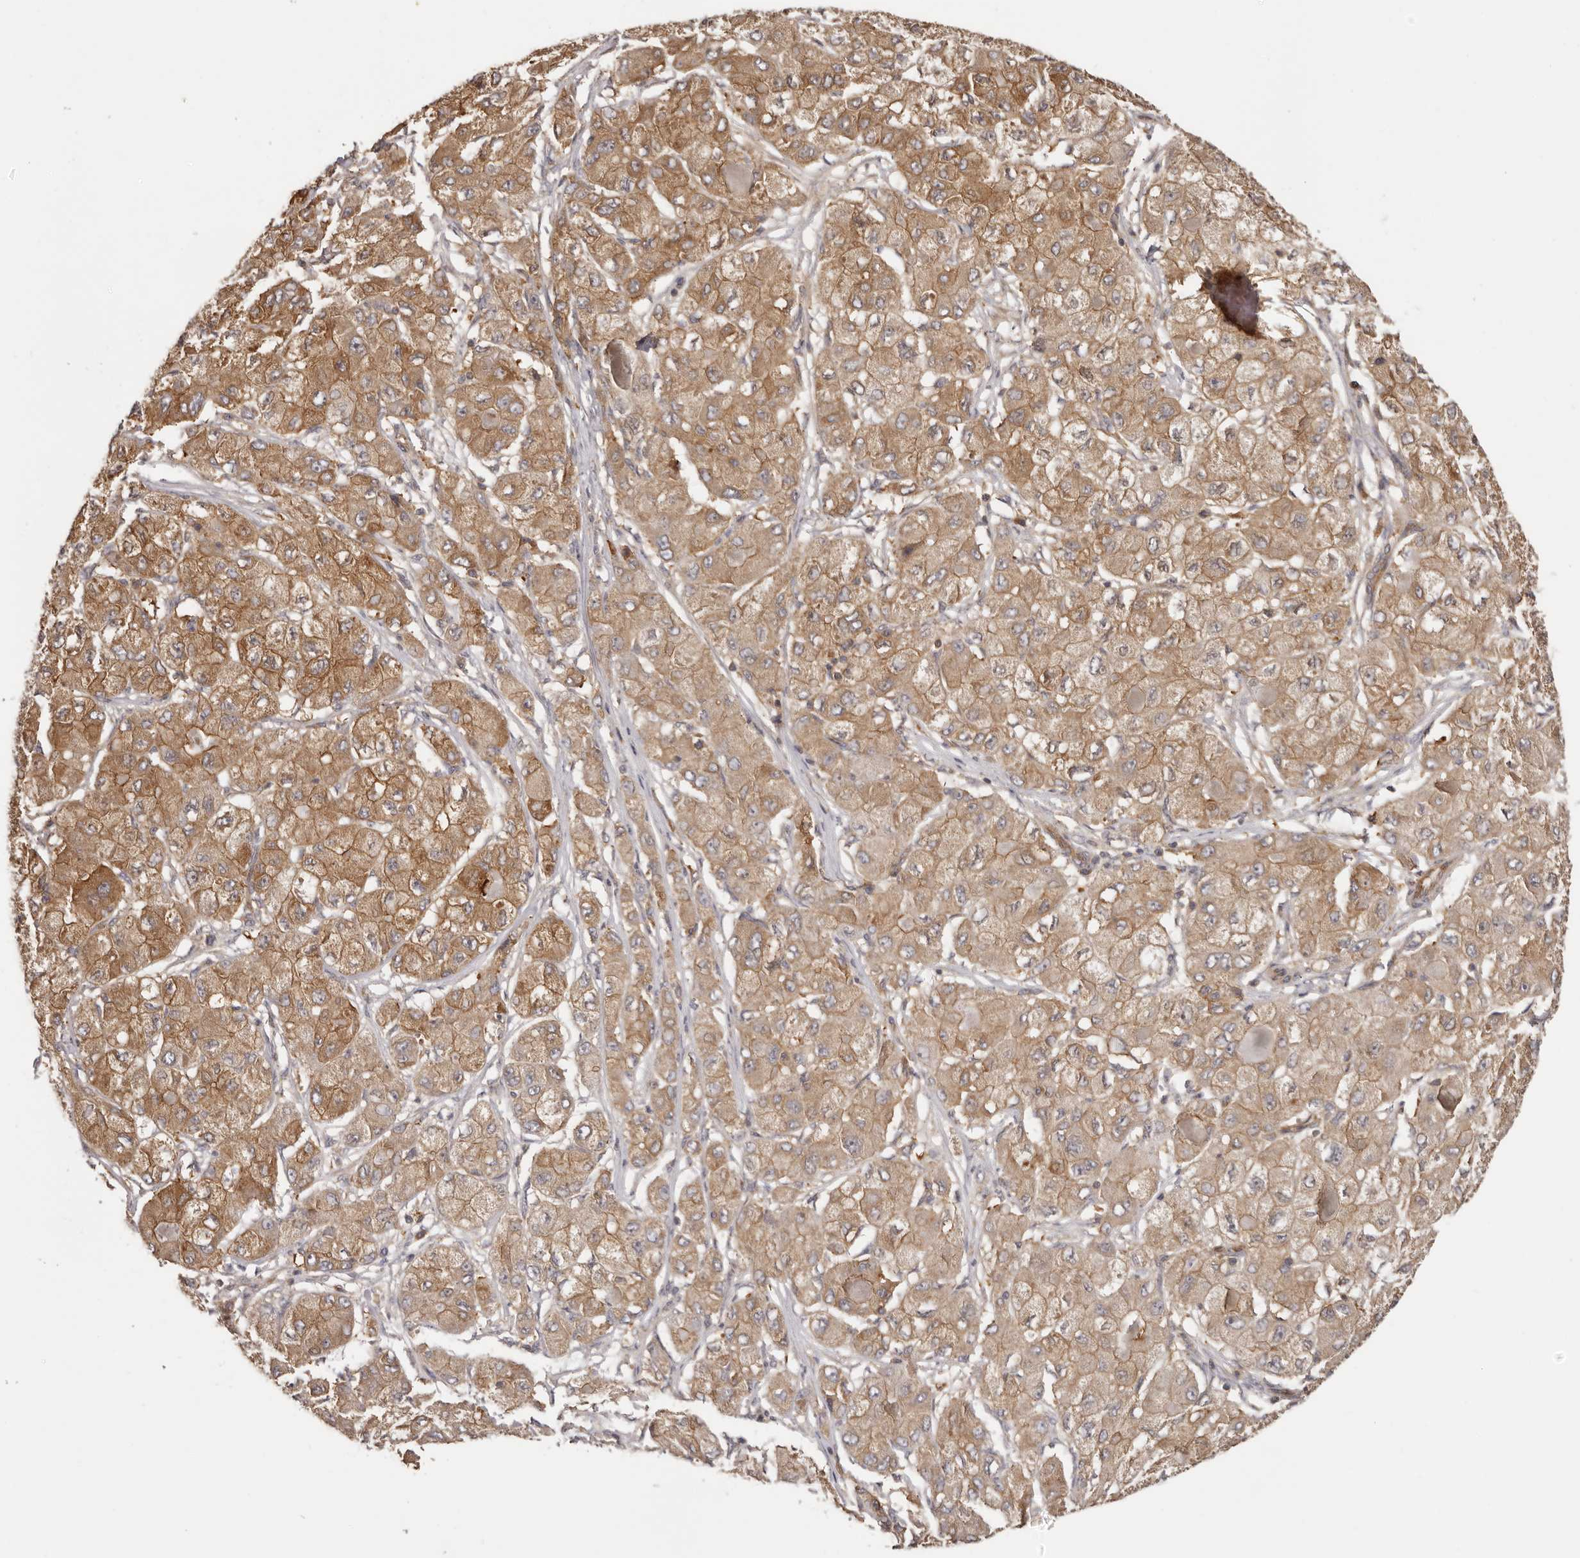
{"staining": {"intensity": "moderate", "quantity": ">75%", "location": "cytoplasmic/membranous"}, "tissue": "liver cancer", "cell_type": "Tumor cells", "image_type": "cancer", "snomed": [{"axis": "morphology", "description": "Carcinoma, Hepatocellular, NOS"}, {"axis": "topography", "description": "Liver"}], "caption": "The photomicrograph exhibits a brown stain indicating the presence of a protein in the cytoplasmic/membranous of tumor cells in liver cancer (hepatocellular carcinoma).", "gene": "EEF1E1", "patient": {"sex": "male", "age": 80}}